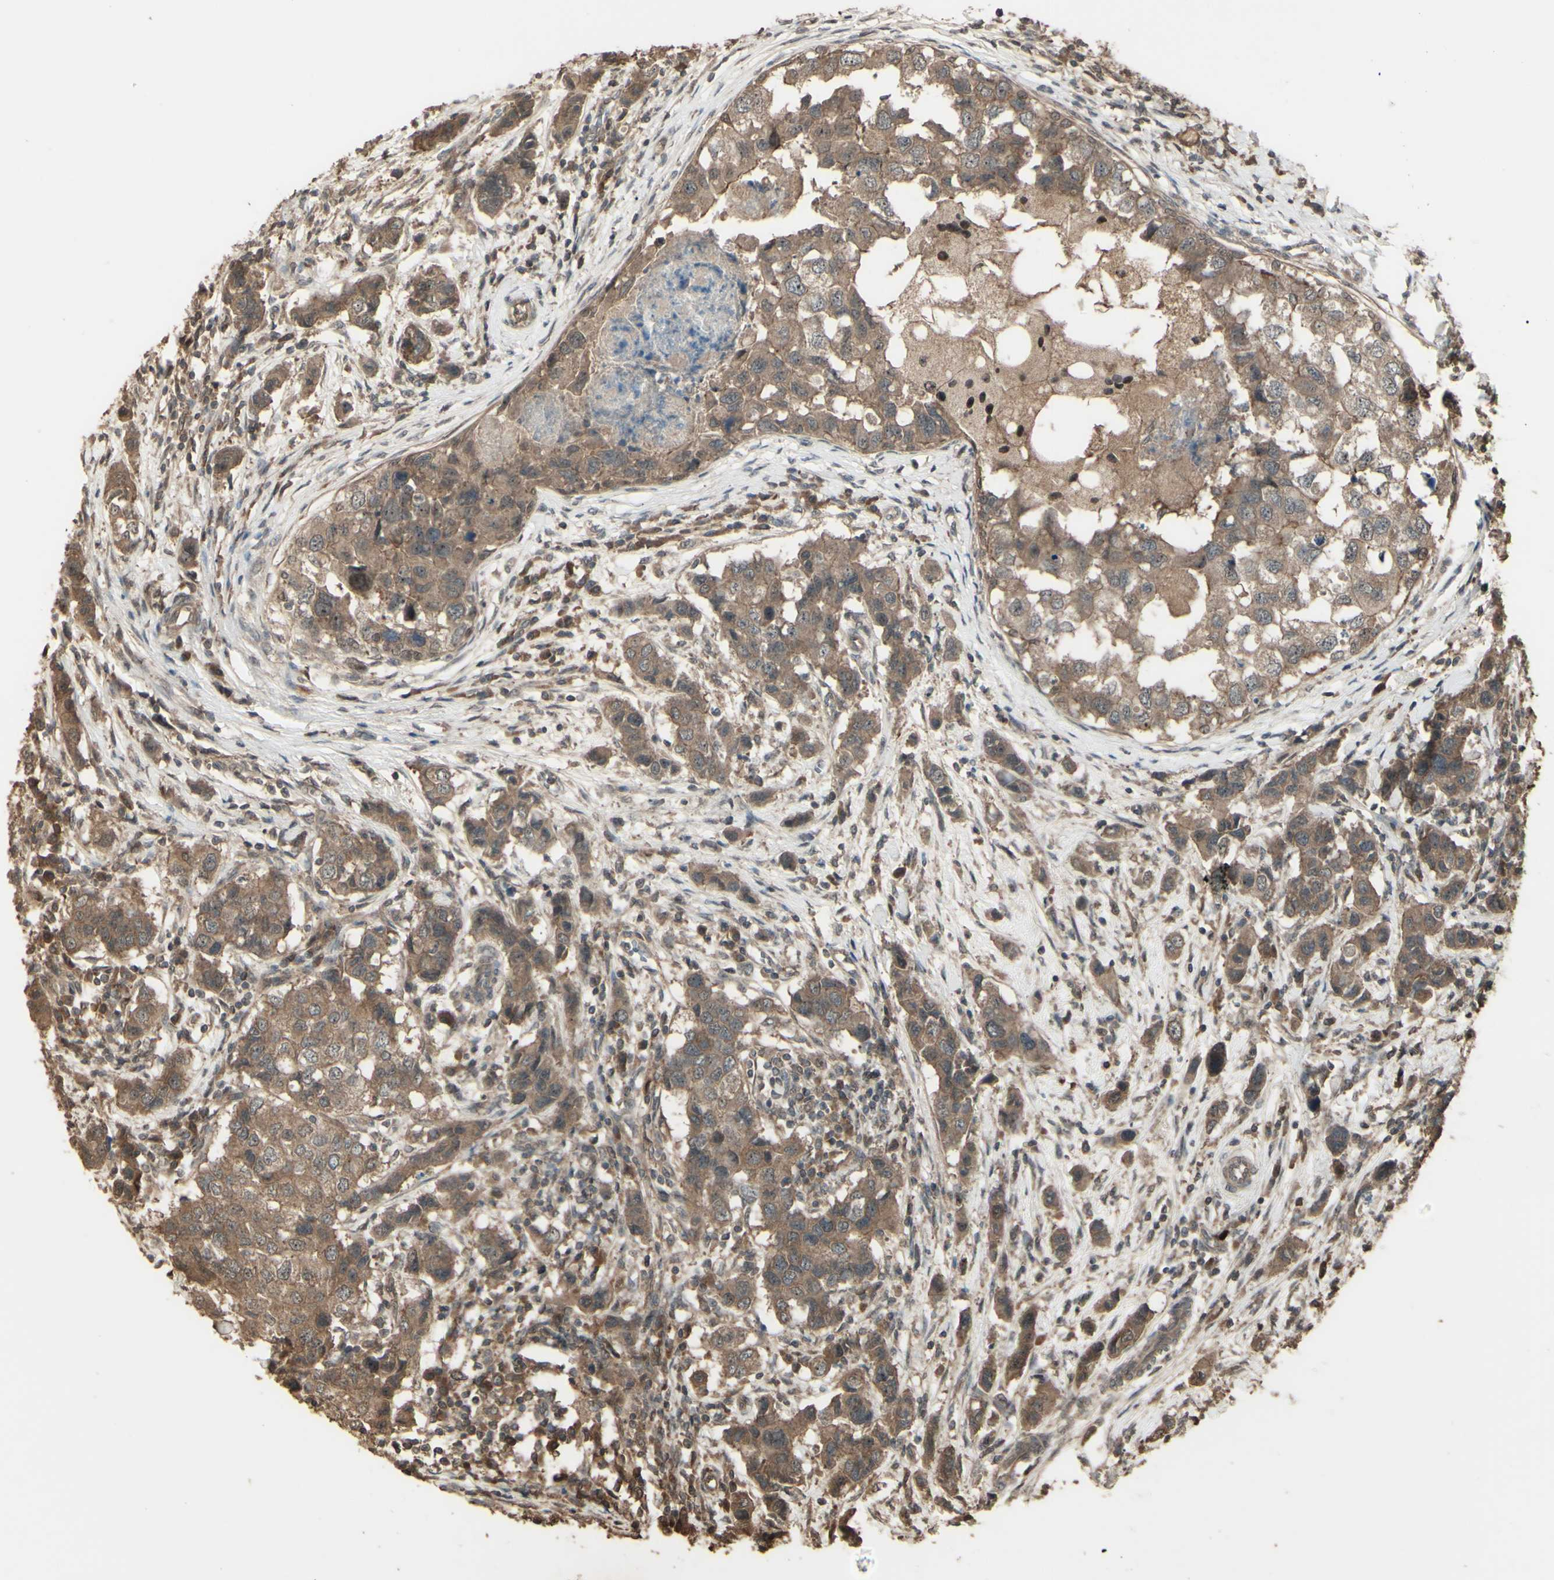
{"staining": {"intensity": "moderate", "quantity": ">75%", "location": "cytoplasmic/membranous"}, "tissue": "breast cancer", "cell_type": "Tumor cells", "image_type": "cancer", "snomed": [{"axis": "morphology", "description": "Normal tissue, NOS"}, {"axis": "morphology", "description": "Duct carcinoma"}, {"axis": "topography", "description": "Breast"}], "caption": "IHC histopathology image of human breast cancer stained for a protein (brown), which shows medium levels of moderate cytoplasmic/membranous positivity in approximately >75% of tumor cells.", "gene": "GNAS", "patient": {"sex": "female", "age": 50}}